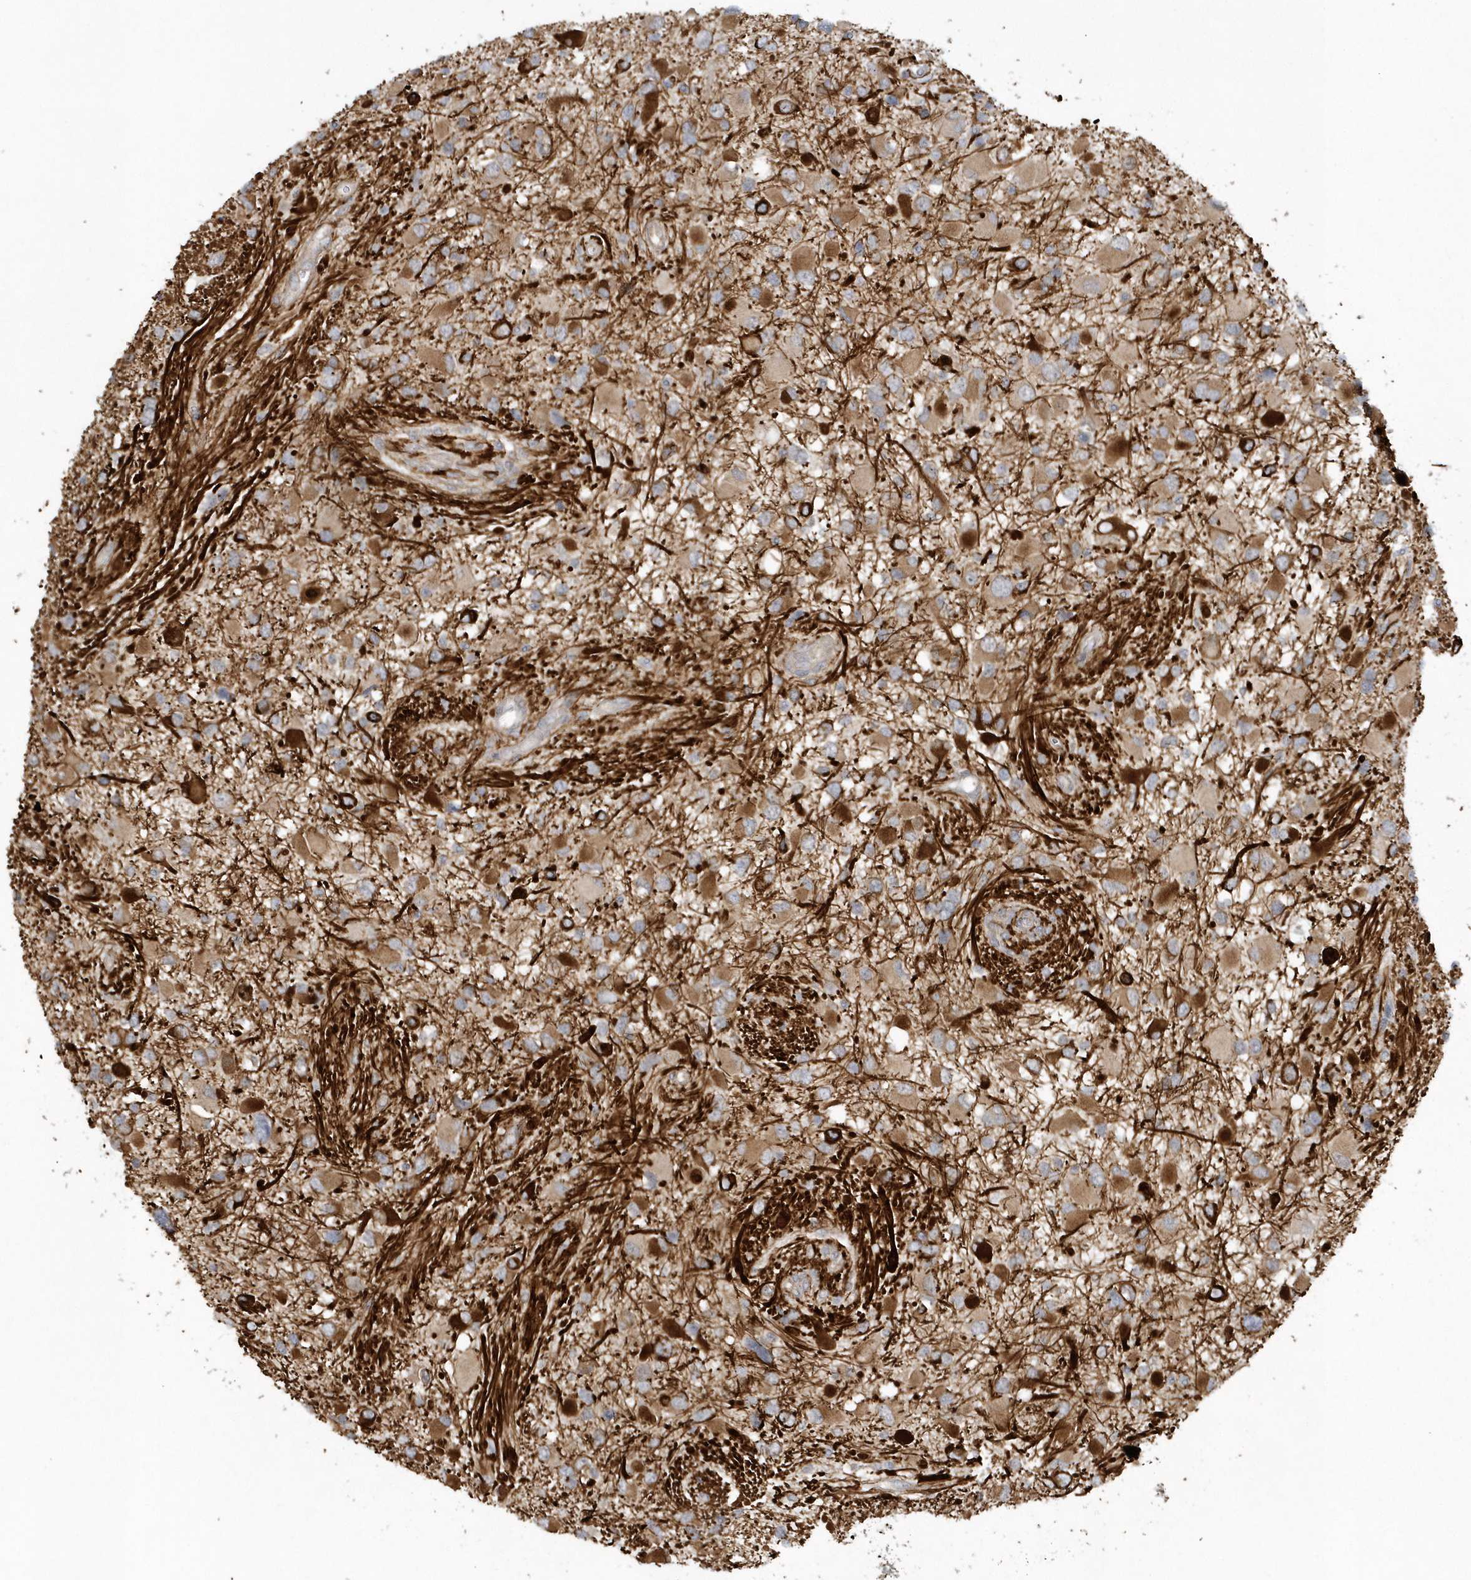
{"staining": {"intensity": "strong", "quantity": "<25%", "location": "cytoplasmic/membranous"}, "tissue": "glioma", "cell_type": "Tumor cells", "image_type": "cancer", "snomed": [{"axis": "morphology", "description": "Glioma, malignant, High grade"}, {"axis": "topography", "description": "Brain"}], "caption": "A photomicrograph of human glioma stained for a protein exhibits strong cytoplasmic/membranous brown staining in tumor cells.", "gene": "THG1L", "patient": {"sex": "male", "age": 53}}